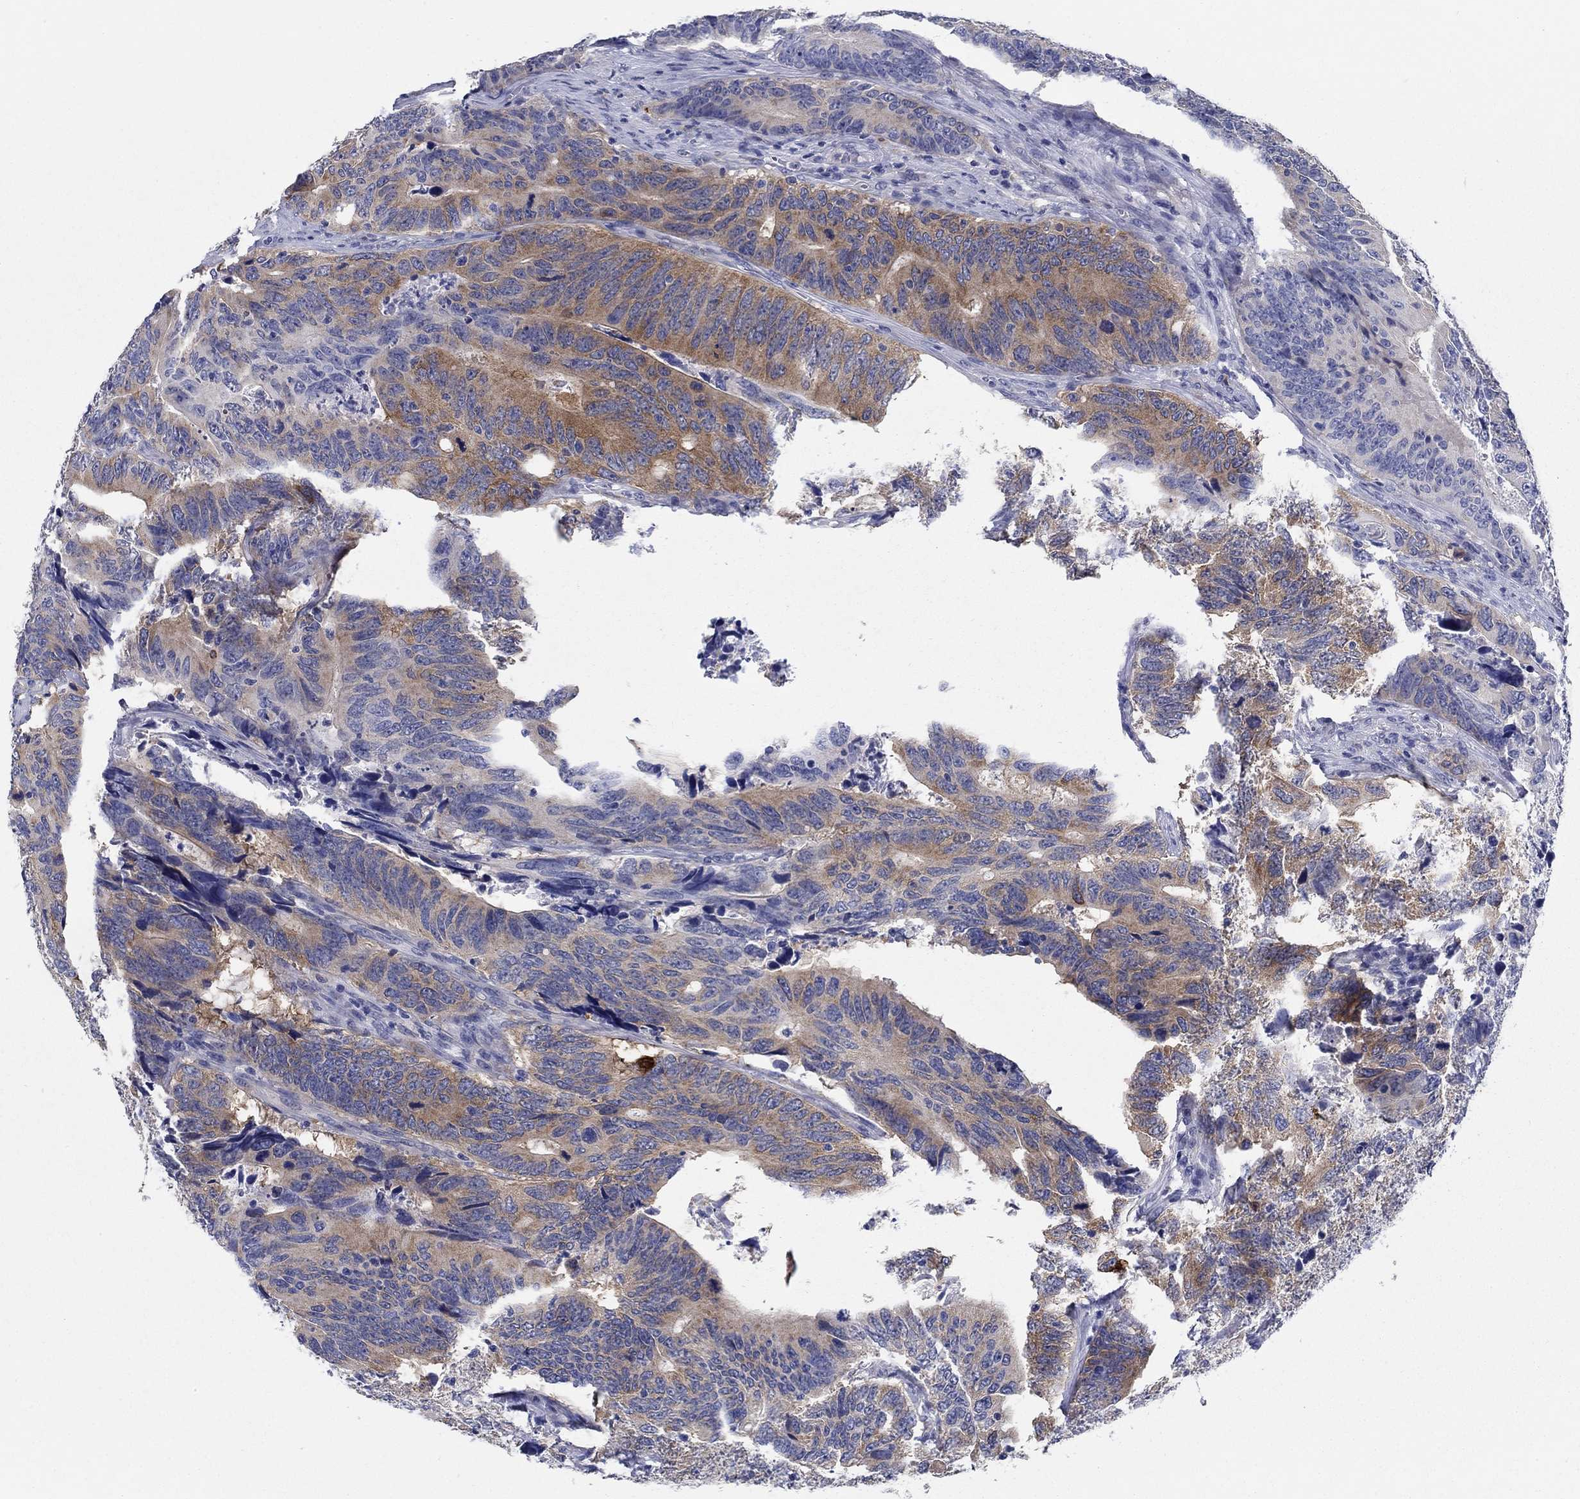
{"staining": {"intensity": "moderate", "quantity": "25%-75%", "location": "cytoplasmic/membranous"}, "tissue": "colorectal cancer", "cell_type": "Tumor cells", "image_type": "cancer", "snomed": [{"axis": "morphology", "description": "Adenocarcinoma, NOS"}, {"axis": "topography", "description": "Colon"}], "caption": "Adenocarcinoma (colorectal) tissue displays moderate cytoplasmic/membranous expression in about 25%-75% of tumor cells", "gene": "RAP1GAP", "patient": {"sex": "female", "age": 90}}